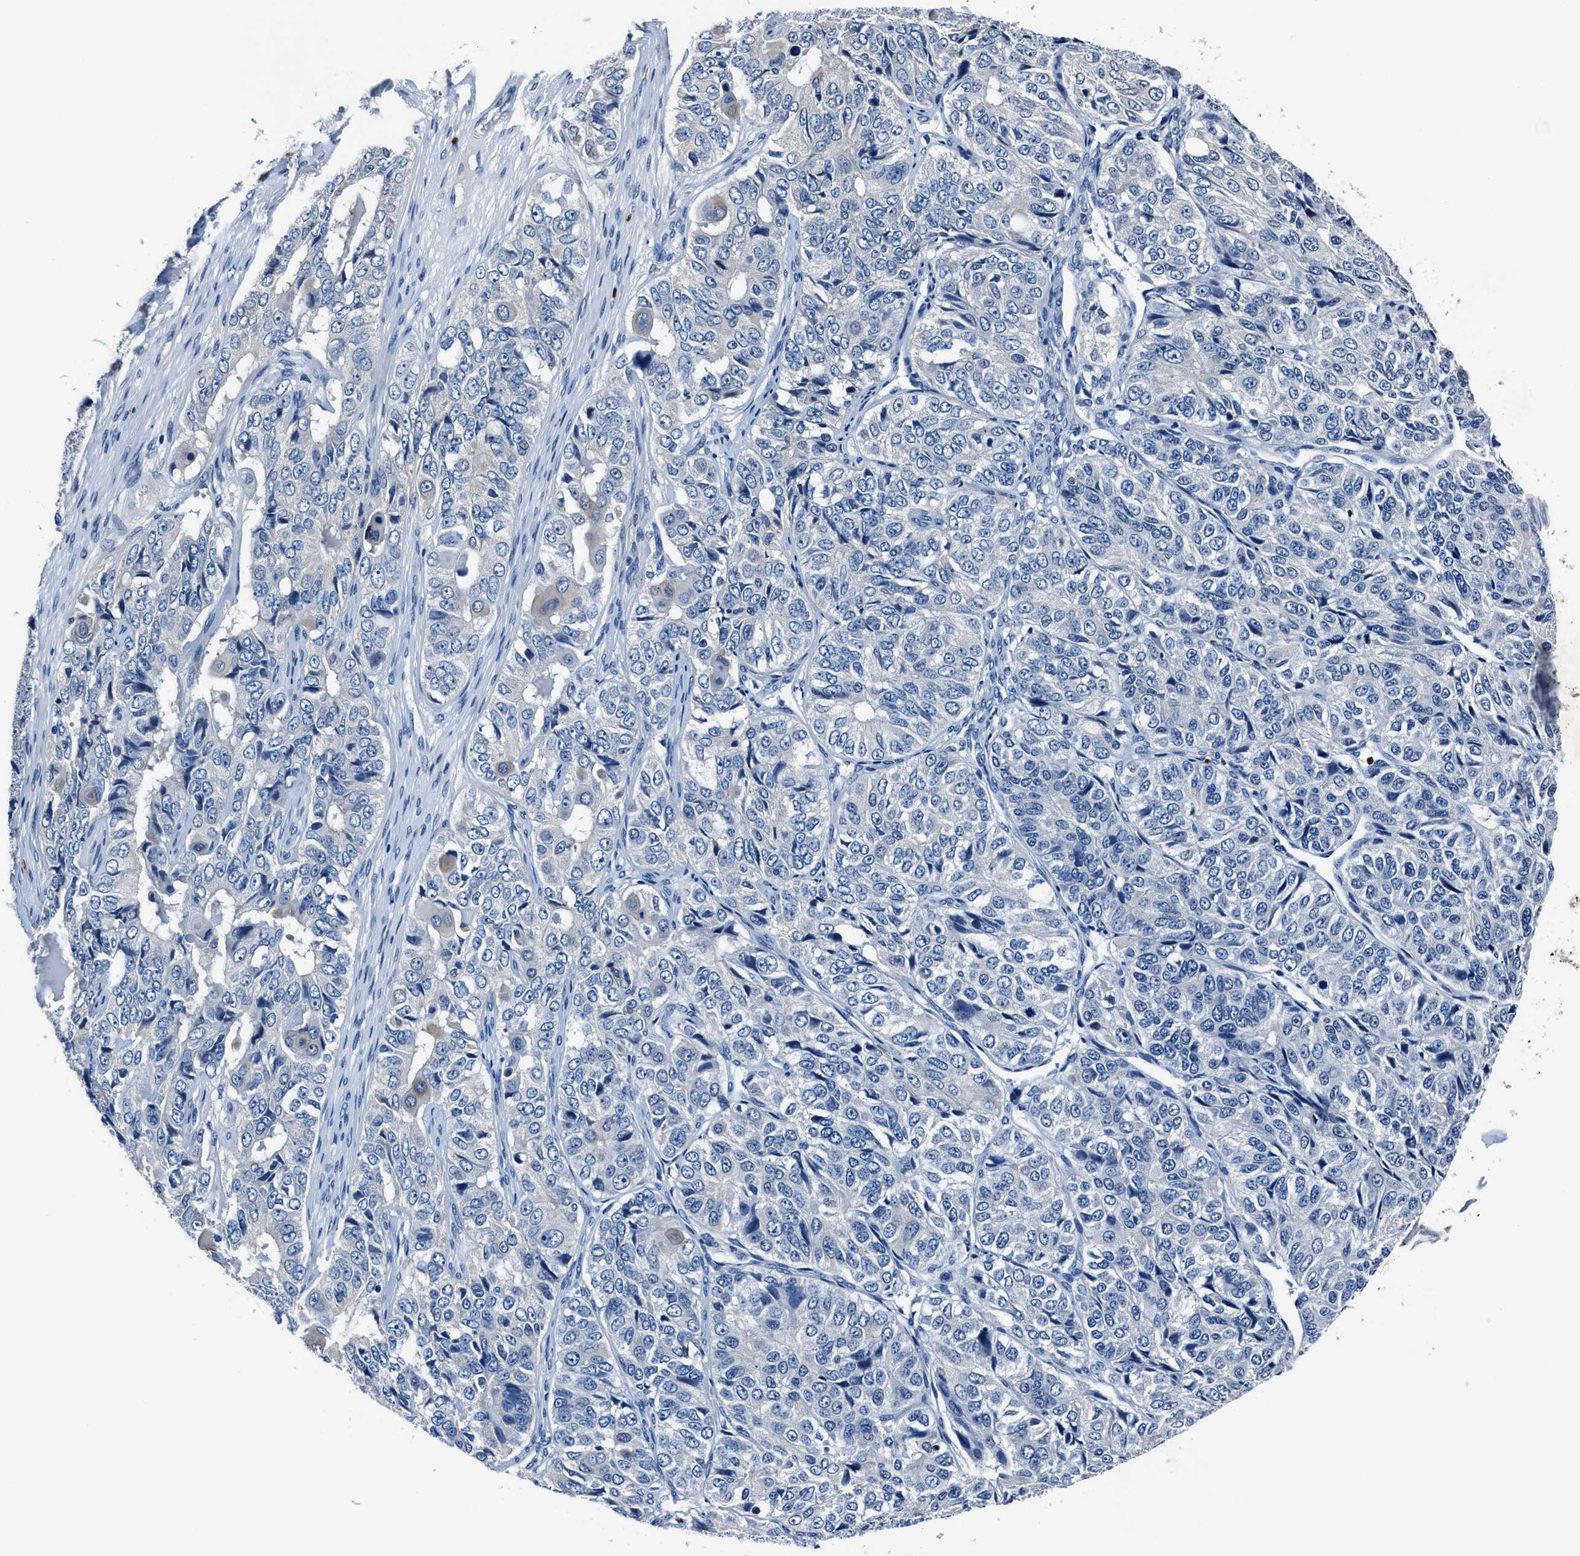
{"staining": {"intensity": "negative", "quantity": "none", "location": "none"}, "tissue": "ovarian cancer", "cell_type": "Tumor cells", "image_type": "cancer", "snomed": [{"axis": "morphology", "description": "Carcinoma, endometroid"}, {"axis": "topography", "description": "Ovary"}], "caption": "Protein analysis of ovarian cancer exhibits no significant expression in tumor cells.", "gene": "FGL2", "patient": {"sex": "female", "age": 51}}